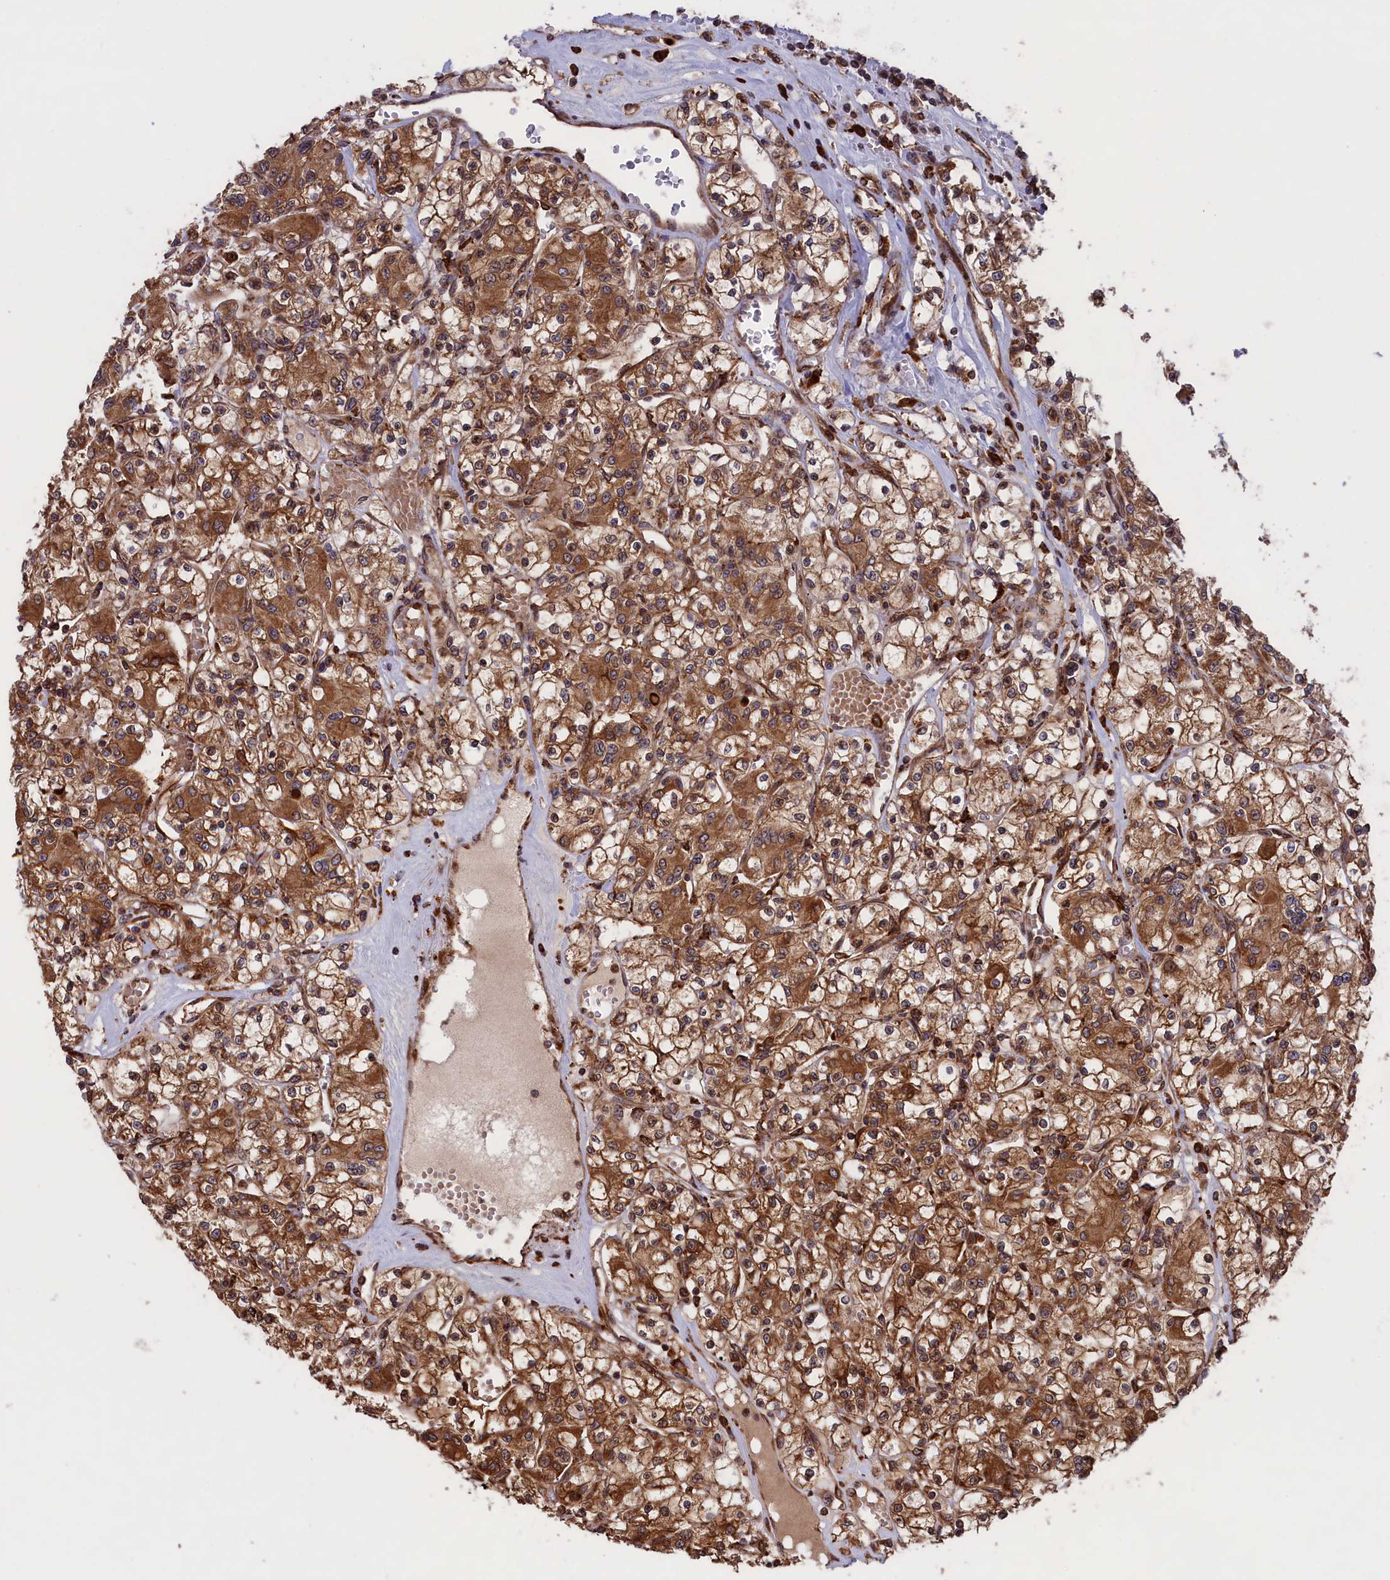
{"staining": {"intensity": "moderate", "quantity": ">75%", "location": "cytoplasmic/membranous"}, "tissue": "renal cancer", "cell_type": "Tumor cells", "image_type": "cancer", "snomed": [{"axis": "morphology", "description": "Adenocarcinoma, NOS"}, {"axis": "topography", "description": "Kidney"}], "caption": "Moderate cytoplasmic/membranous protein positivity is seen in approximately >75% of tumor cells in adenocarcinoma (renal). (IHC, brightfield microscopy, high magnification).", "gene": "PLA2G4C", "patient": {"sex": "female", "age": 59}}